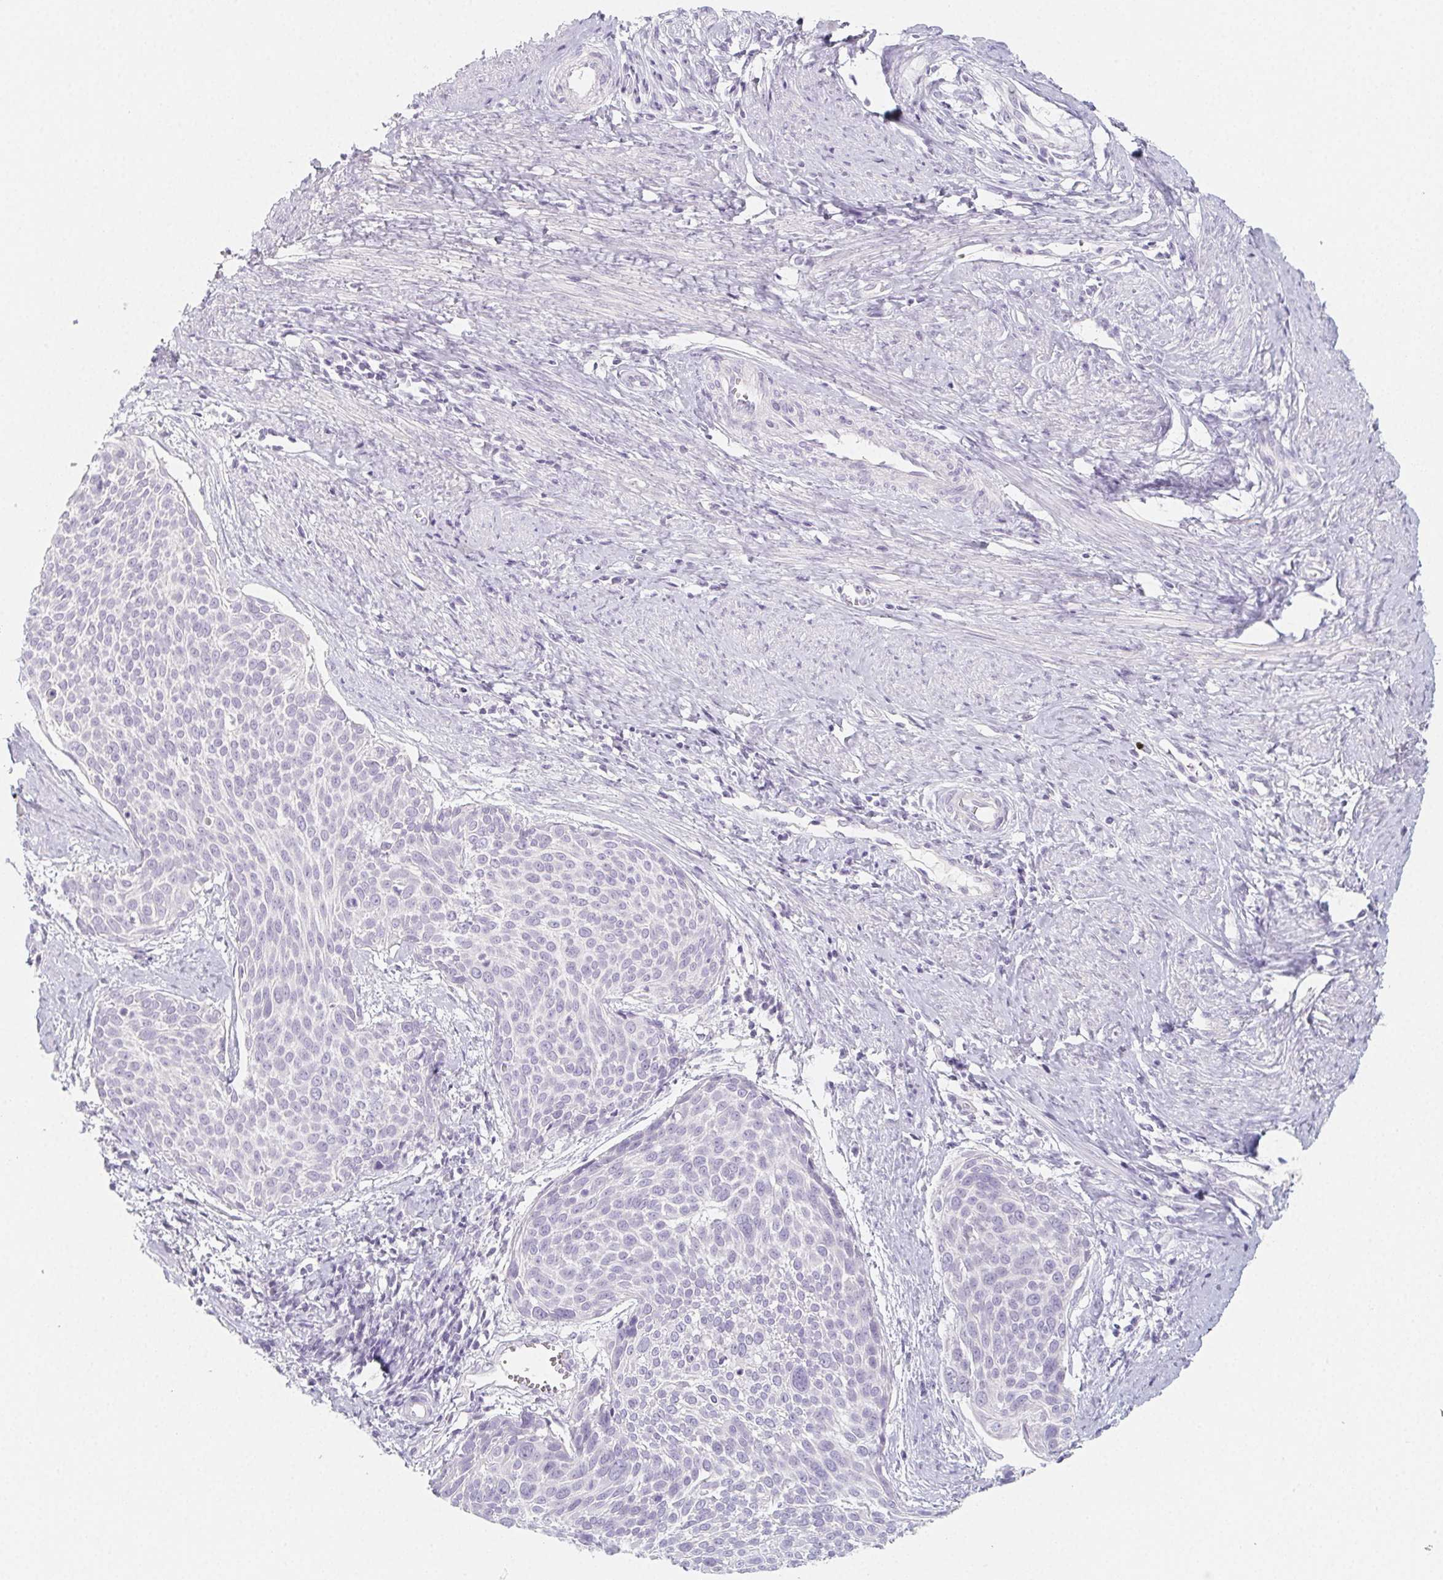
{"staining": {"intensity": "negative", "quantity": "none", "location": "none"}, "tissue": "cervical cancer", "cell_type": "Tumor cells", "image_type": "cancer", "snomed": [{"axis": "morphology", "description": "Squamous cell carcinoma, NOS"}, {"axis": "topography", "description": "Cervix"}], "caption": "DAB (3,3'-diaminobenzidine) immunohistochemical staining of squamous cell carcinoma (cervical) displays no significant staining in tumor cells.", "gene": "GLIPR1L1", "patient": {"sex": "female", "age": 39}}